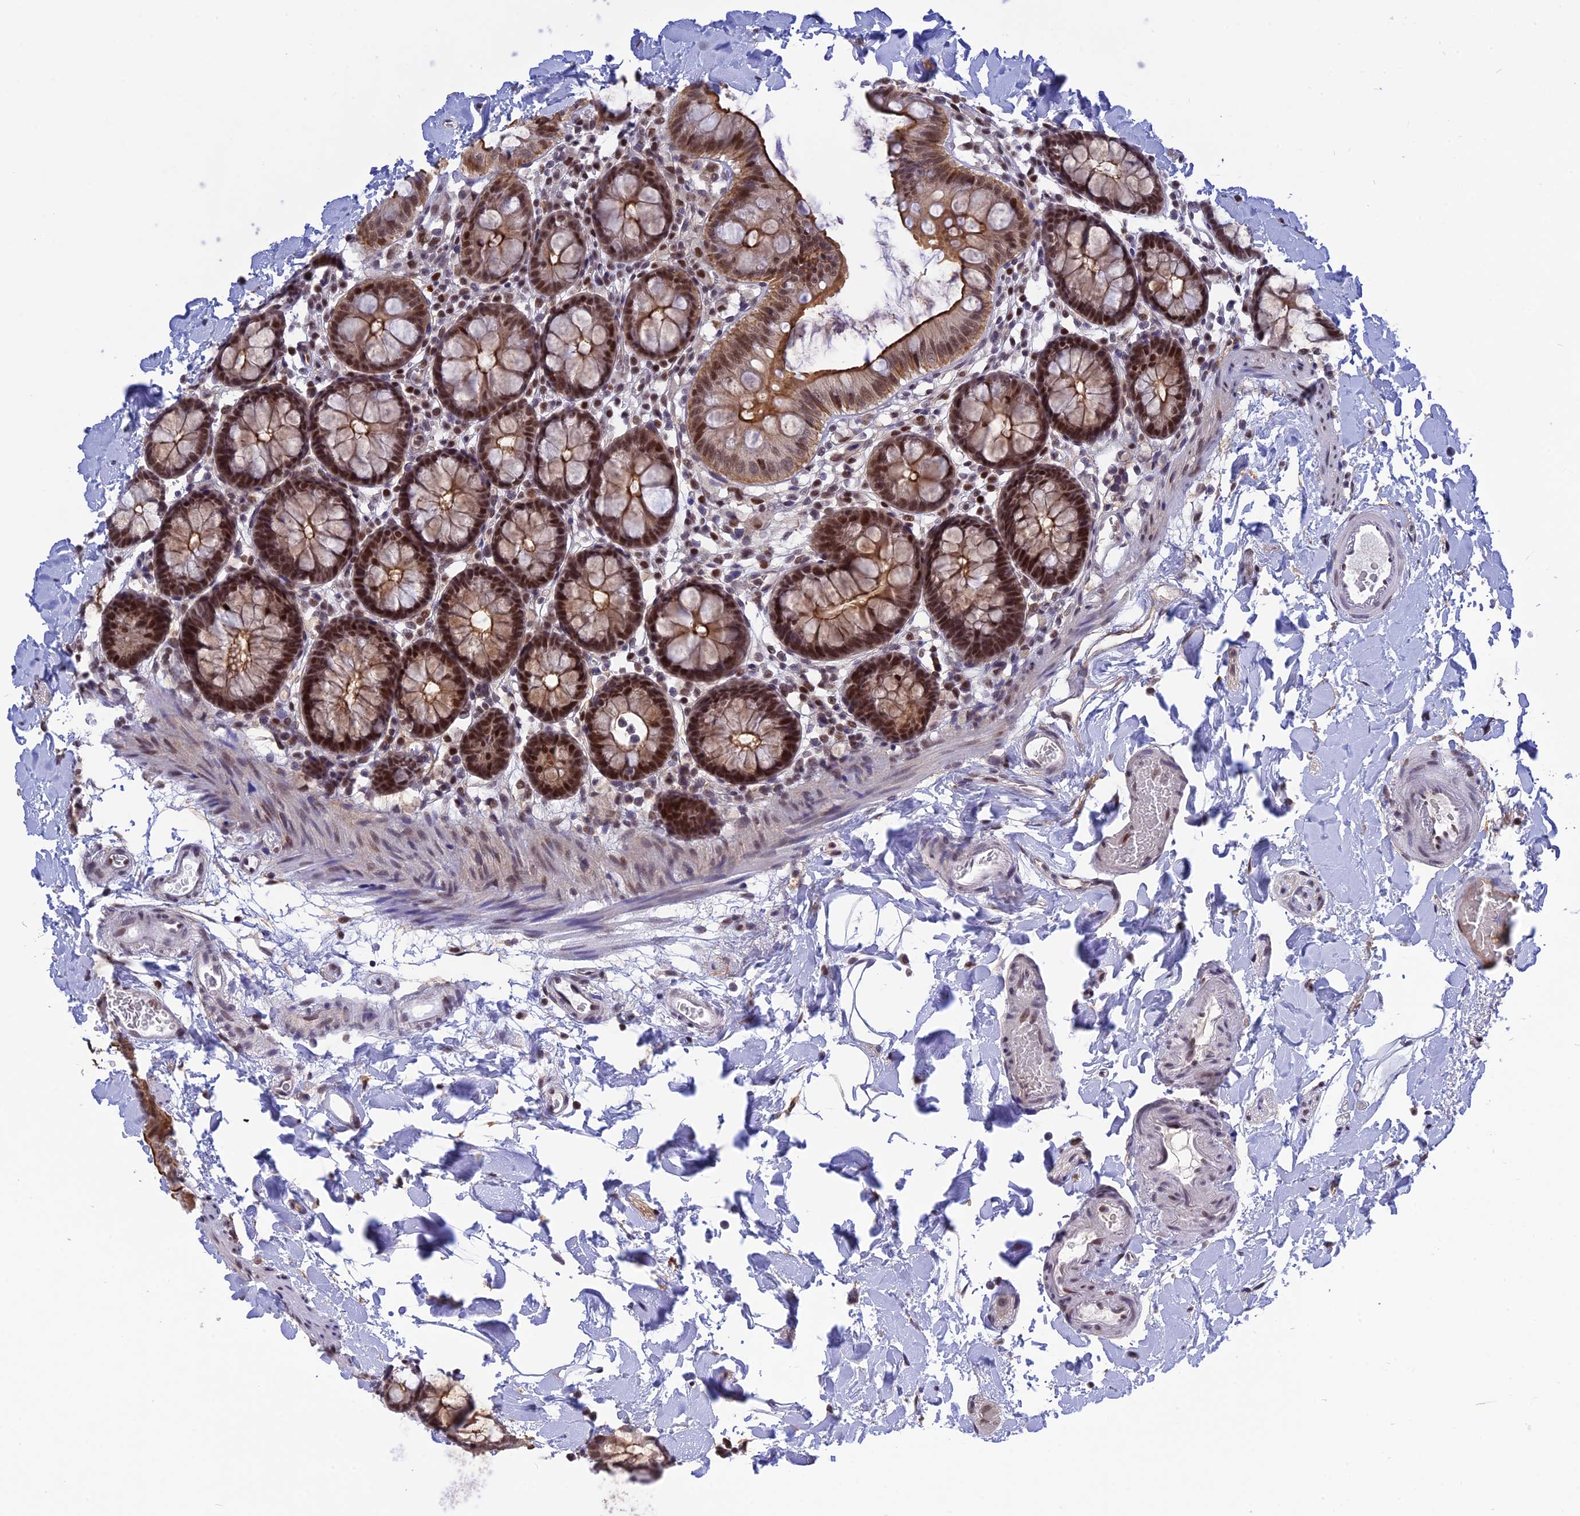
{"staining": {"intensity": "weak", "quantity": "25%-75%", "location": "nuclear"}, "tissue": "colon", "cell_type": "Endothelial cells", "image_type": "normal", "snomed": [{"axis": "morphology", "description": "Normal tissue, NOS"}, {"axis": "topography", "description": "Colon"}], "caption": "A brown stain labels weak nuclear staining of a protein in endothelial cells of benign colon.", "gene": "TCEA1", "patient": {"sex": "male", "age": 75}}